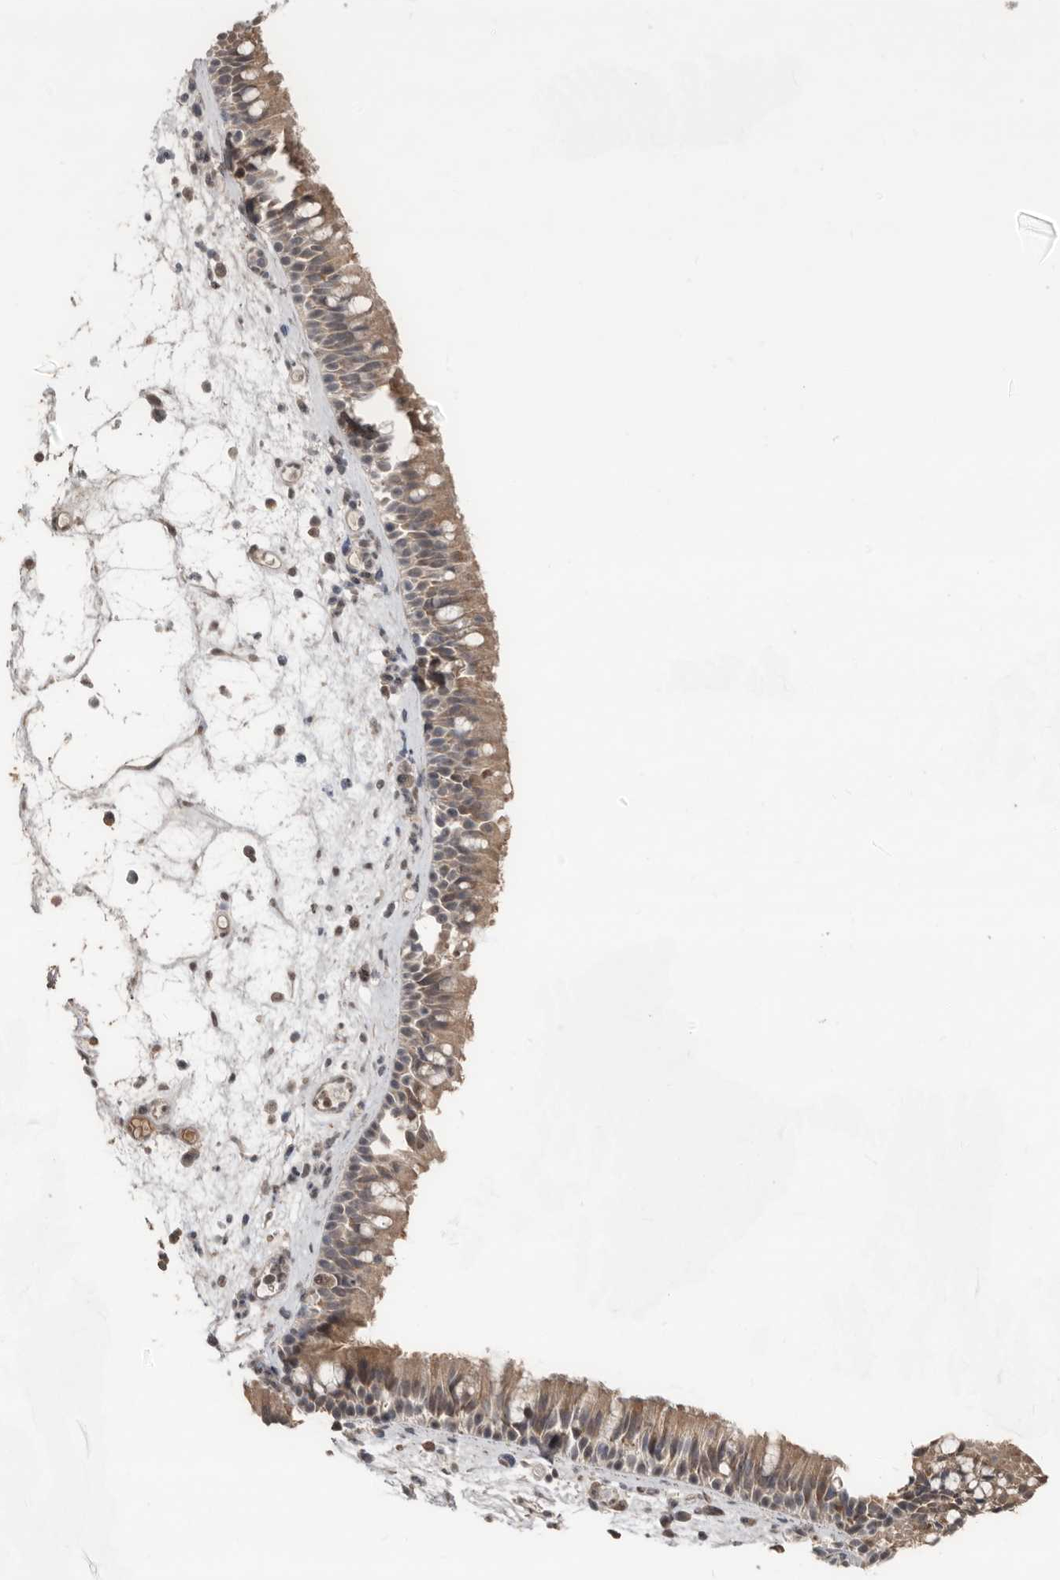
{"staining": {"intensity": "weak", "quantity": ">75%", "location": "cytoplasmic/membranous"}, "tissue": "nasopharynx", "cell_type": "Respiratory epithelial cells", "image_type": "normal", "snomed": [{"axis": "morphology", "description": "Normal tissue, NOS"}, {"axis": "morphology", "description": "Inflammation, NOS"}, {"axis": "morphology", "description": "Malignant melanoma, Metastatic site"}, {"axis": "topography", "description": "Nasopharynx"}], "caption": "Benign nasopharynx was stained to show a protein in brown. There is low levels of weak cytoplasmic/membranous positivity in approximately >75% of respiratory epithelial cells. (Stains: DAB (3,3'-diaminobenzidine) in brown, nuclei in blue, Microscopy: brightfield microscopy at high magnification).", "gene": "LRGUK", "patient": {"sex": "male", "age": 70}}